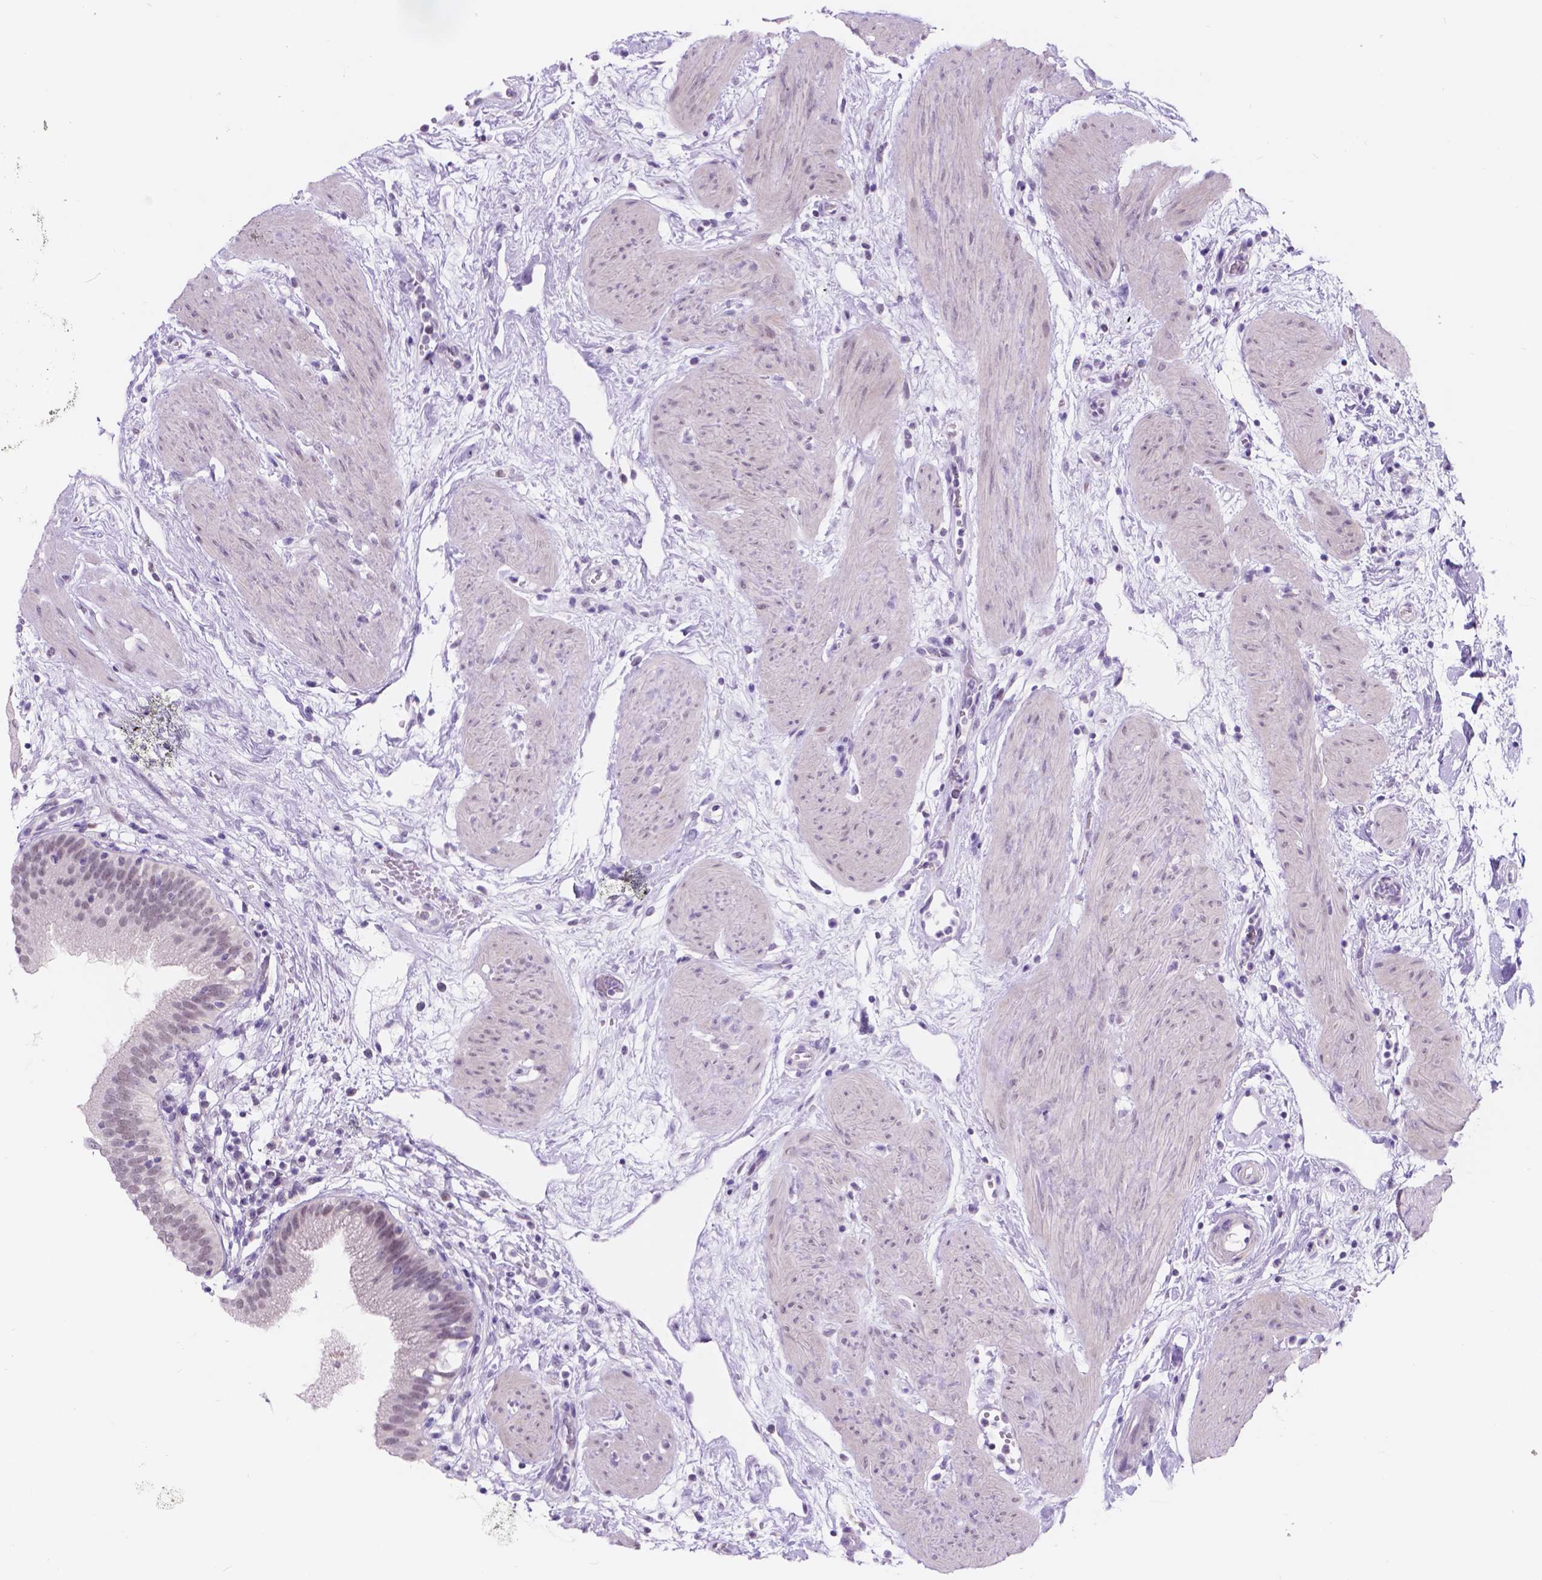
{"staining": {"intensity": "negative", "quantity": "none", "location": "none"}, "tissue": "gallbladder", "cell_type": "Glandular cells", "image_type": "normal", "snomed": [{"axis": "morphology", "description": "Normal tissue, NOS"}, {"axis": "topography", "description": "Gallbladder"}], "caption": "Immunohistochemistry micrograph of benign gallbladder stained for a protein (brown), which displays no staining in glandular cells.", "gene": "DCC", "patient": {"sex": "female", "age": 65}}